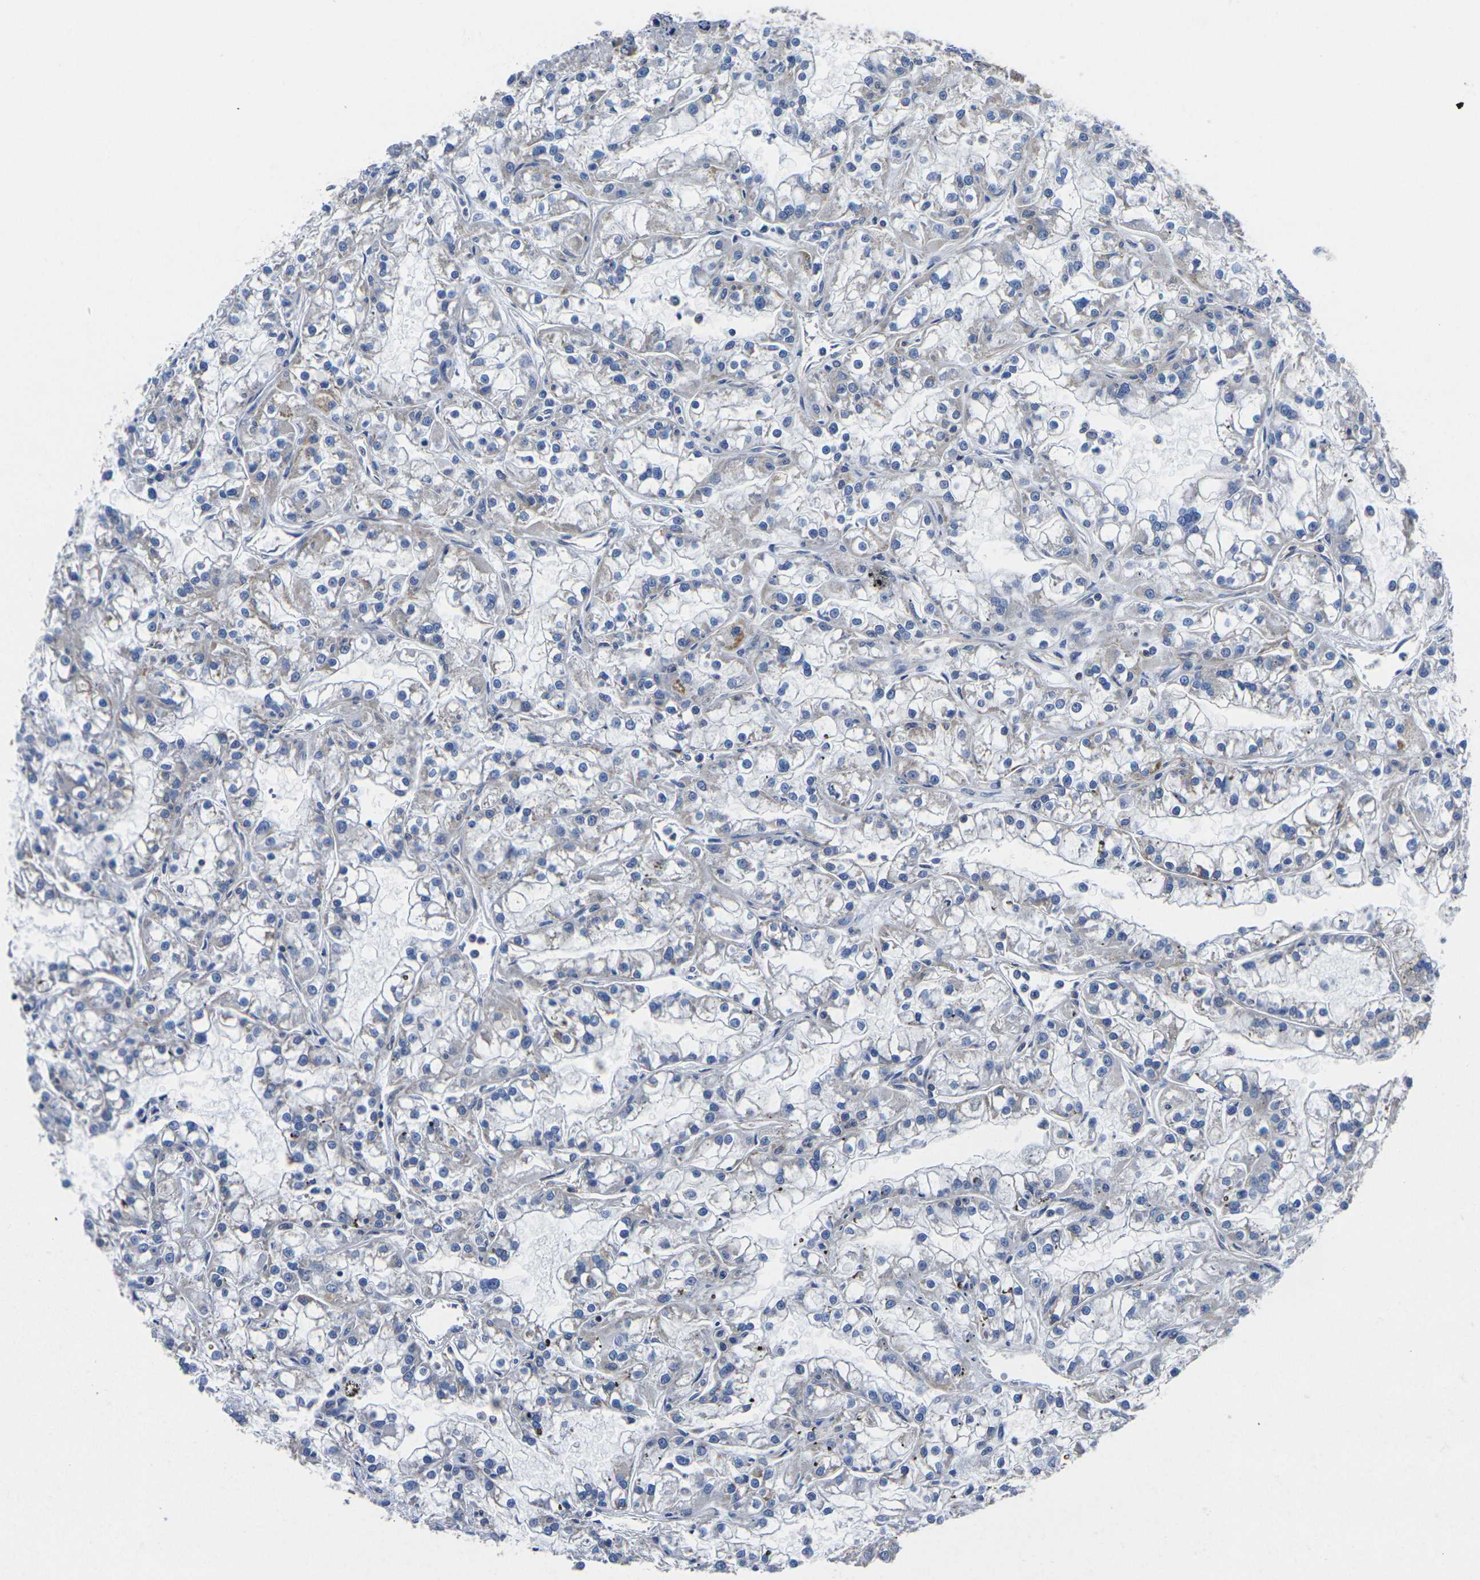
{"staining": {"intensity": "weak", "quantity": "<25%", "location": "cytoplasmic/membranous"}, "tissue": "renal cancer", "cell_type": "Tumor cells", "image_type": "cancer", "snomed": [{"axis": "morphology", "description": "Adenocarcinoma, NOS"}, {"axis": "topography", "description": "Kidney"}], "caption": "Immunohistochemical staining of renal adenocarcinoma demonstrates no significant positivity in tumor cells.", "gene": "GPR4", "patient": {"sex": "female", "age": 52}}